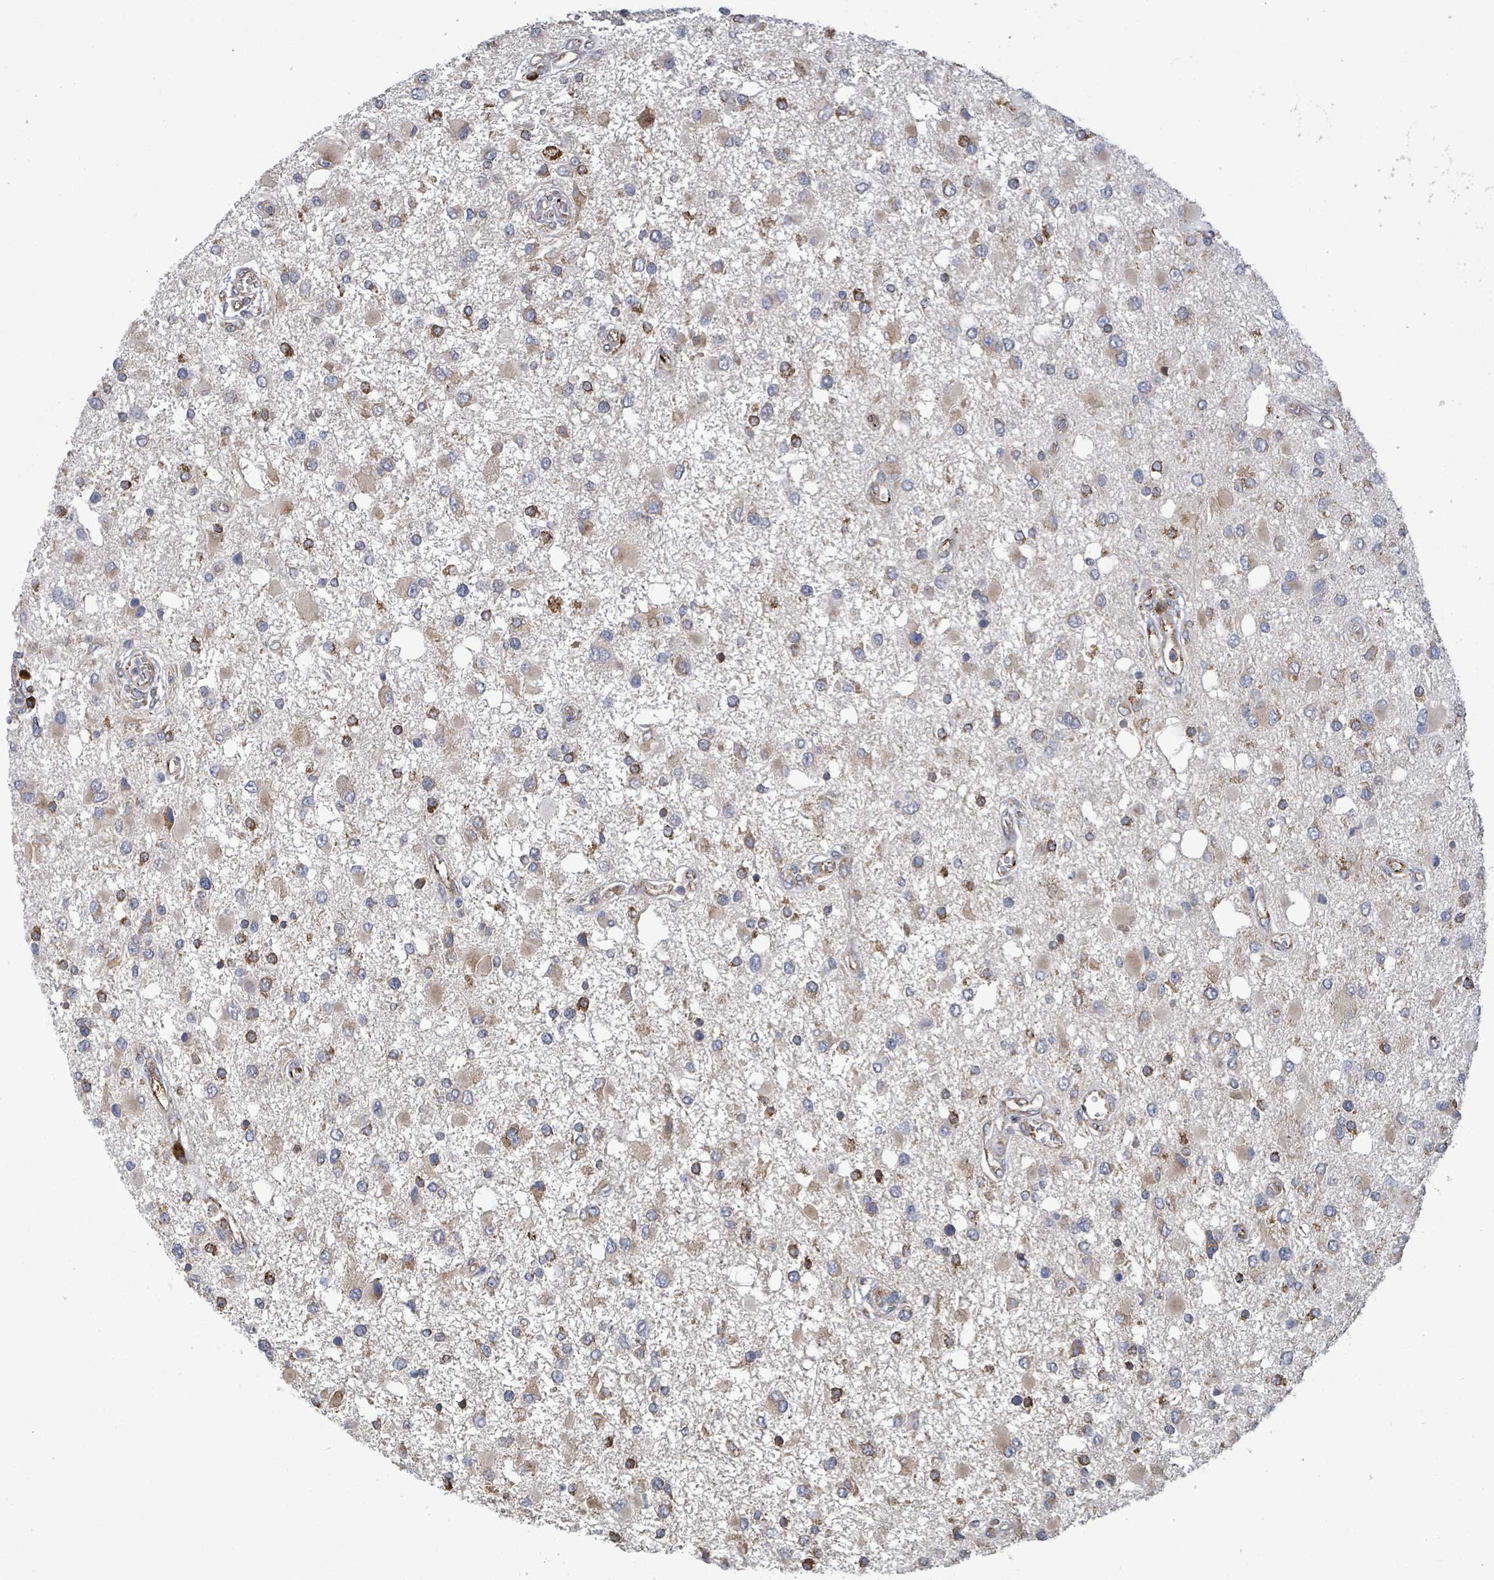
{"staining": {"intensity": "moderate", "quantity": "25%-75%", "location": "cytoplasmic/membranous"}, "tissue": "glioma", "cell_type": "Tumor cells", "image_type": "cancer", "snomed": [{"axis": "morphology", "description": "Glioma, malignant, High grade"}, {"axis": "topography", "description": "Brain"}], "caption": "This is an image of IHC staining of malignant high-grade glioma, which shows moderate expression in the cytoplasmic/membranous of tumor cells.", "gene": "NOMO1", "patient": {"sex": "male", "age": 53}}